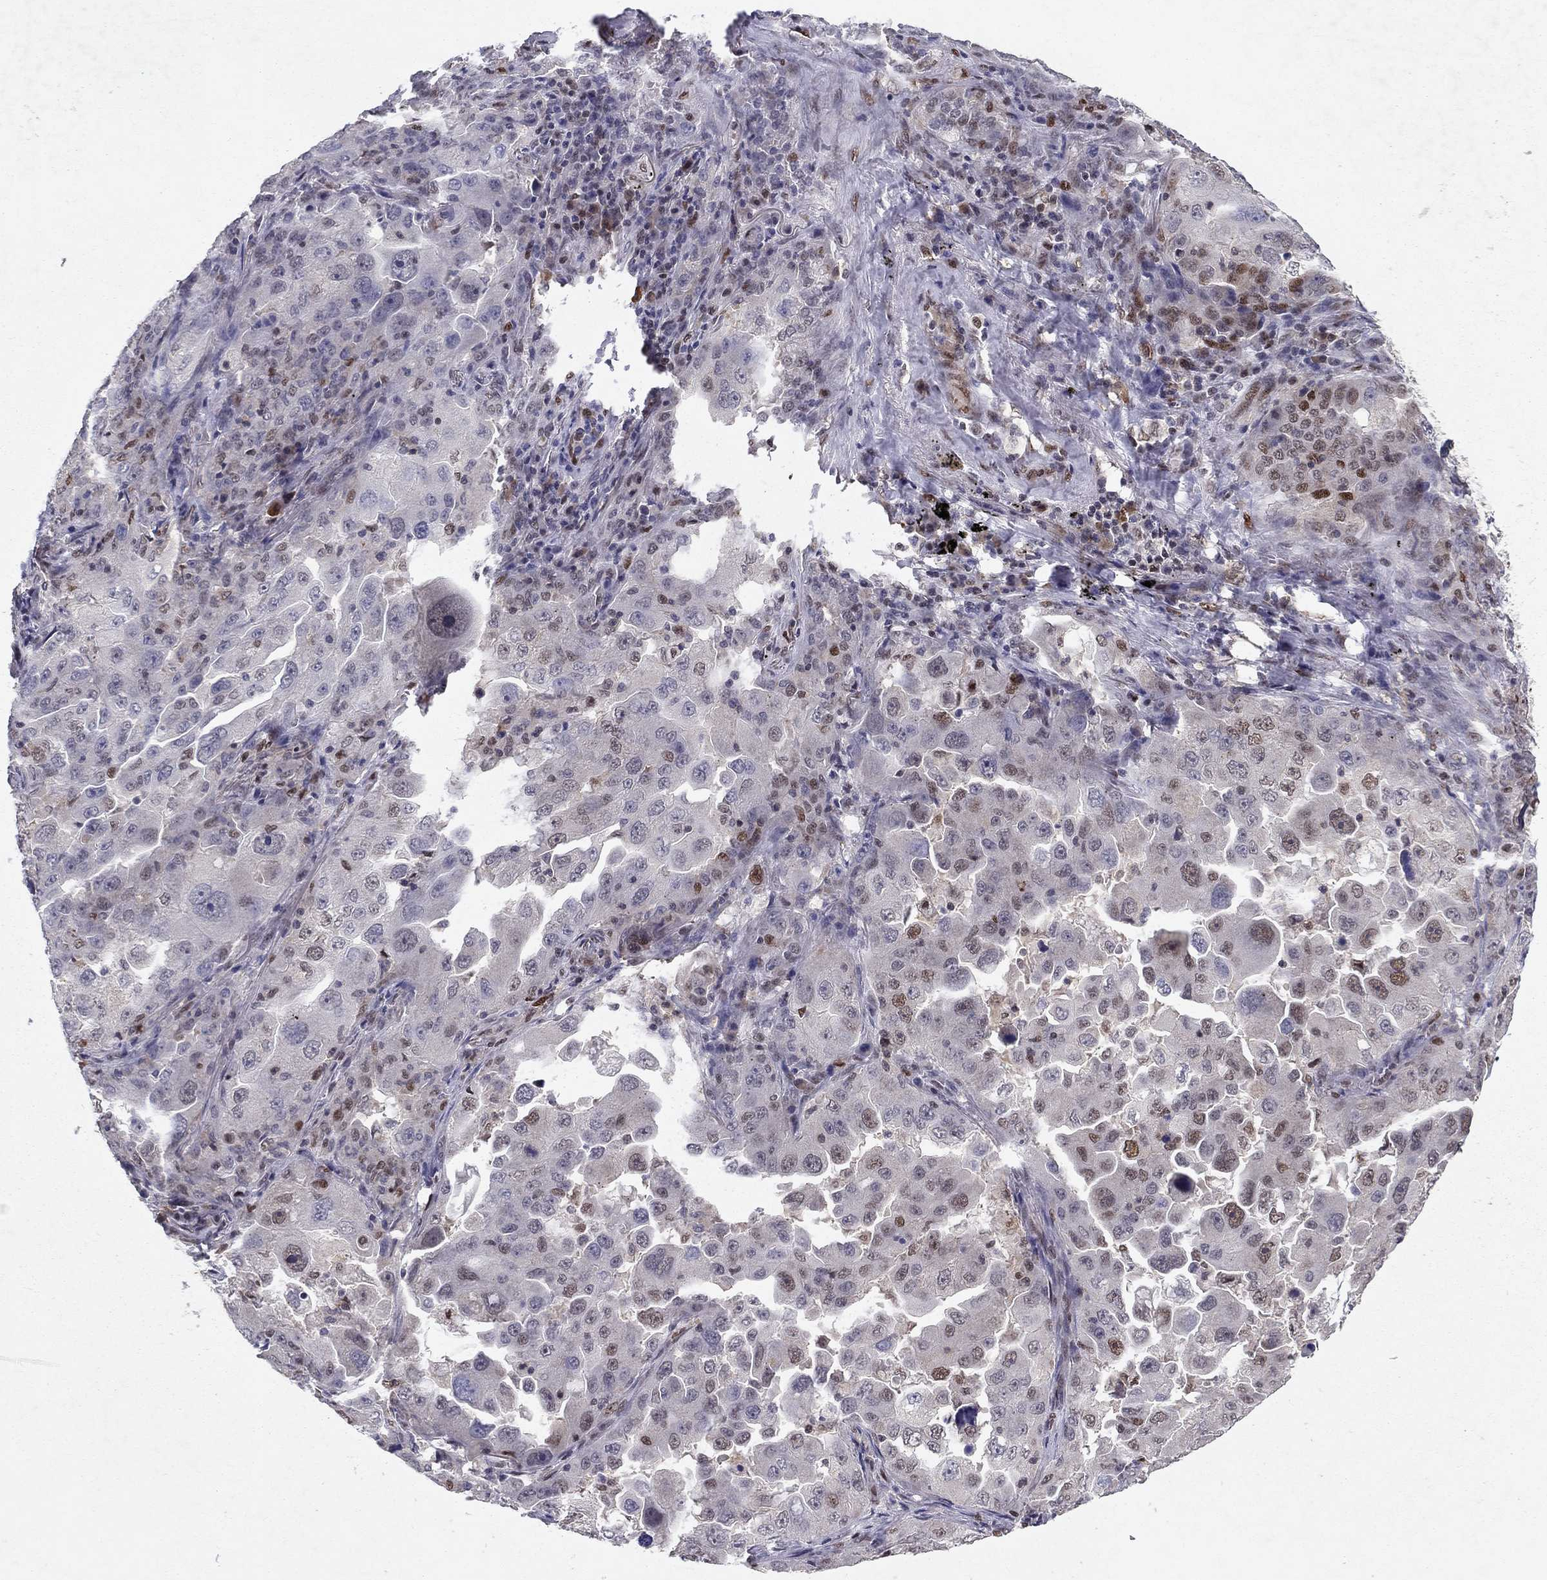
{"staining": {"intensity": "moderate", "quantity": "<25%", "location": "nuclear"}, "tissue": "lung cancer", "cell_type": "Tumor cells", "image_type": "cancer", "snomed": [{"axis": "morphology", "description": "Adenocarcinoma, NOS"}, {"axis": "topography", "description": "Lung"}], "caption": "High-power microscopy captured an IHC histopathology image of adenocarcinoma (lung), revealing moderate nuclear staining in approximately <25% of tumor cells.", "gene": "CRTC1", "patient": {"sex": "female", "age": 61}}